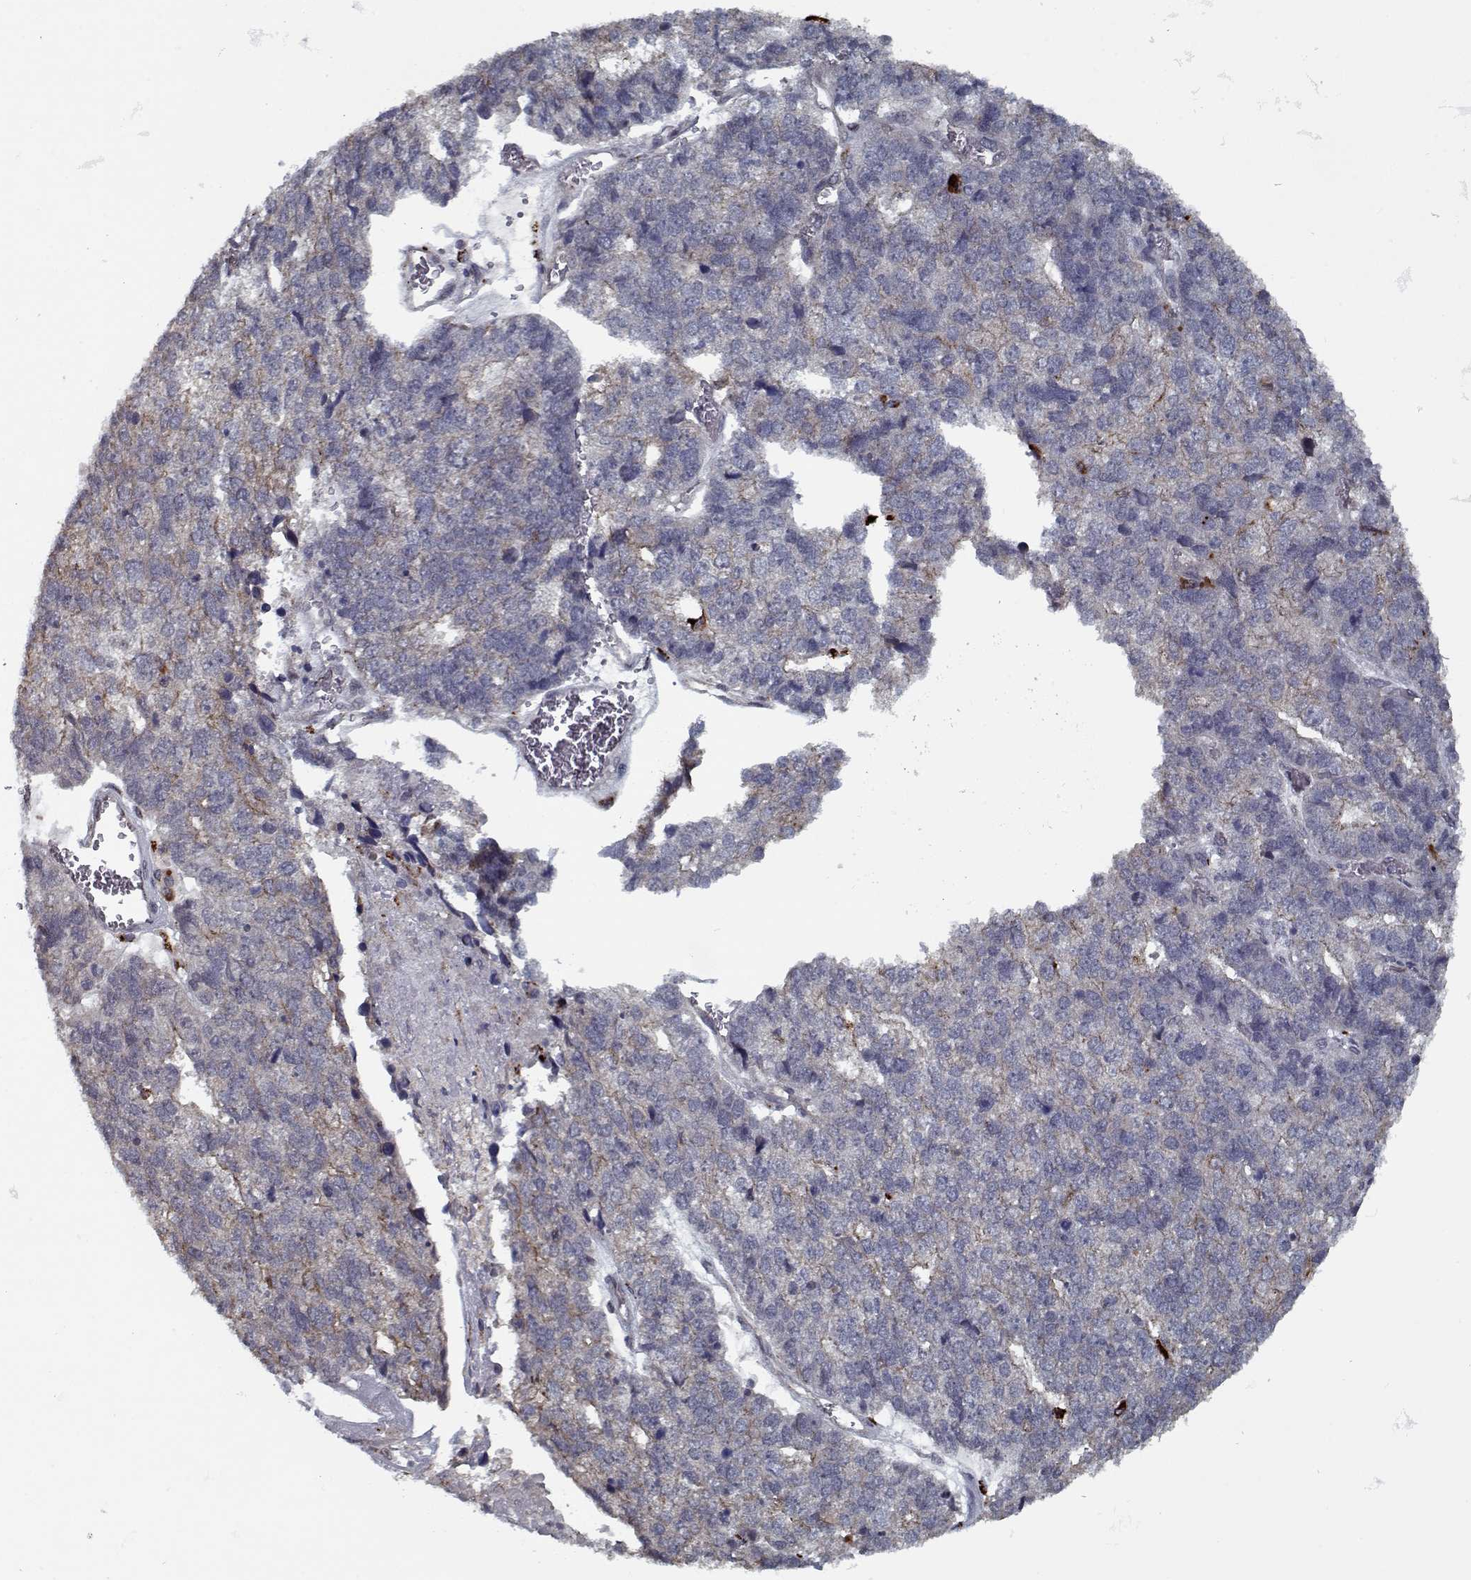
{"staining": {"intensity": "moderate", "quantity": "<25%", "location": "cytoplasmic/membranous"}, "tissue": "stomach cancer", "cell_type": "Tumor cells", "image_type": "cancer", "snomed": [{"axis": "morphology", "description": "Adenocarcinoma, NOS"}, {"axis": "topography", "description": "Stomach"}], "caption": "This is a histology image of immunohistochemistry staining of adenocarcinoma (stomach), which shows moderate expression in the cytoplasmic/membranous of tumor cells.", "gene": "NLK", "patient": {"sex": "male", "age": 69}}